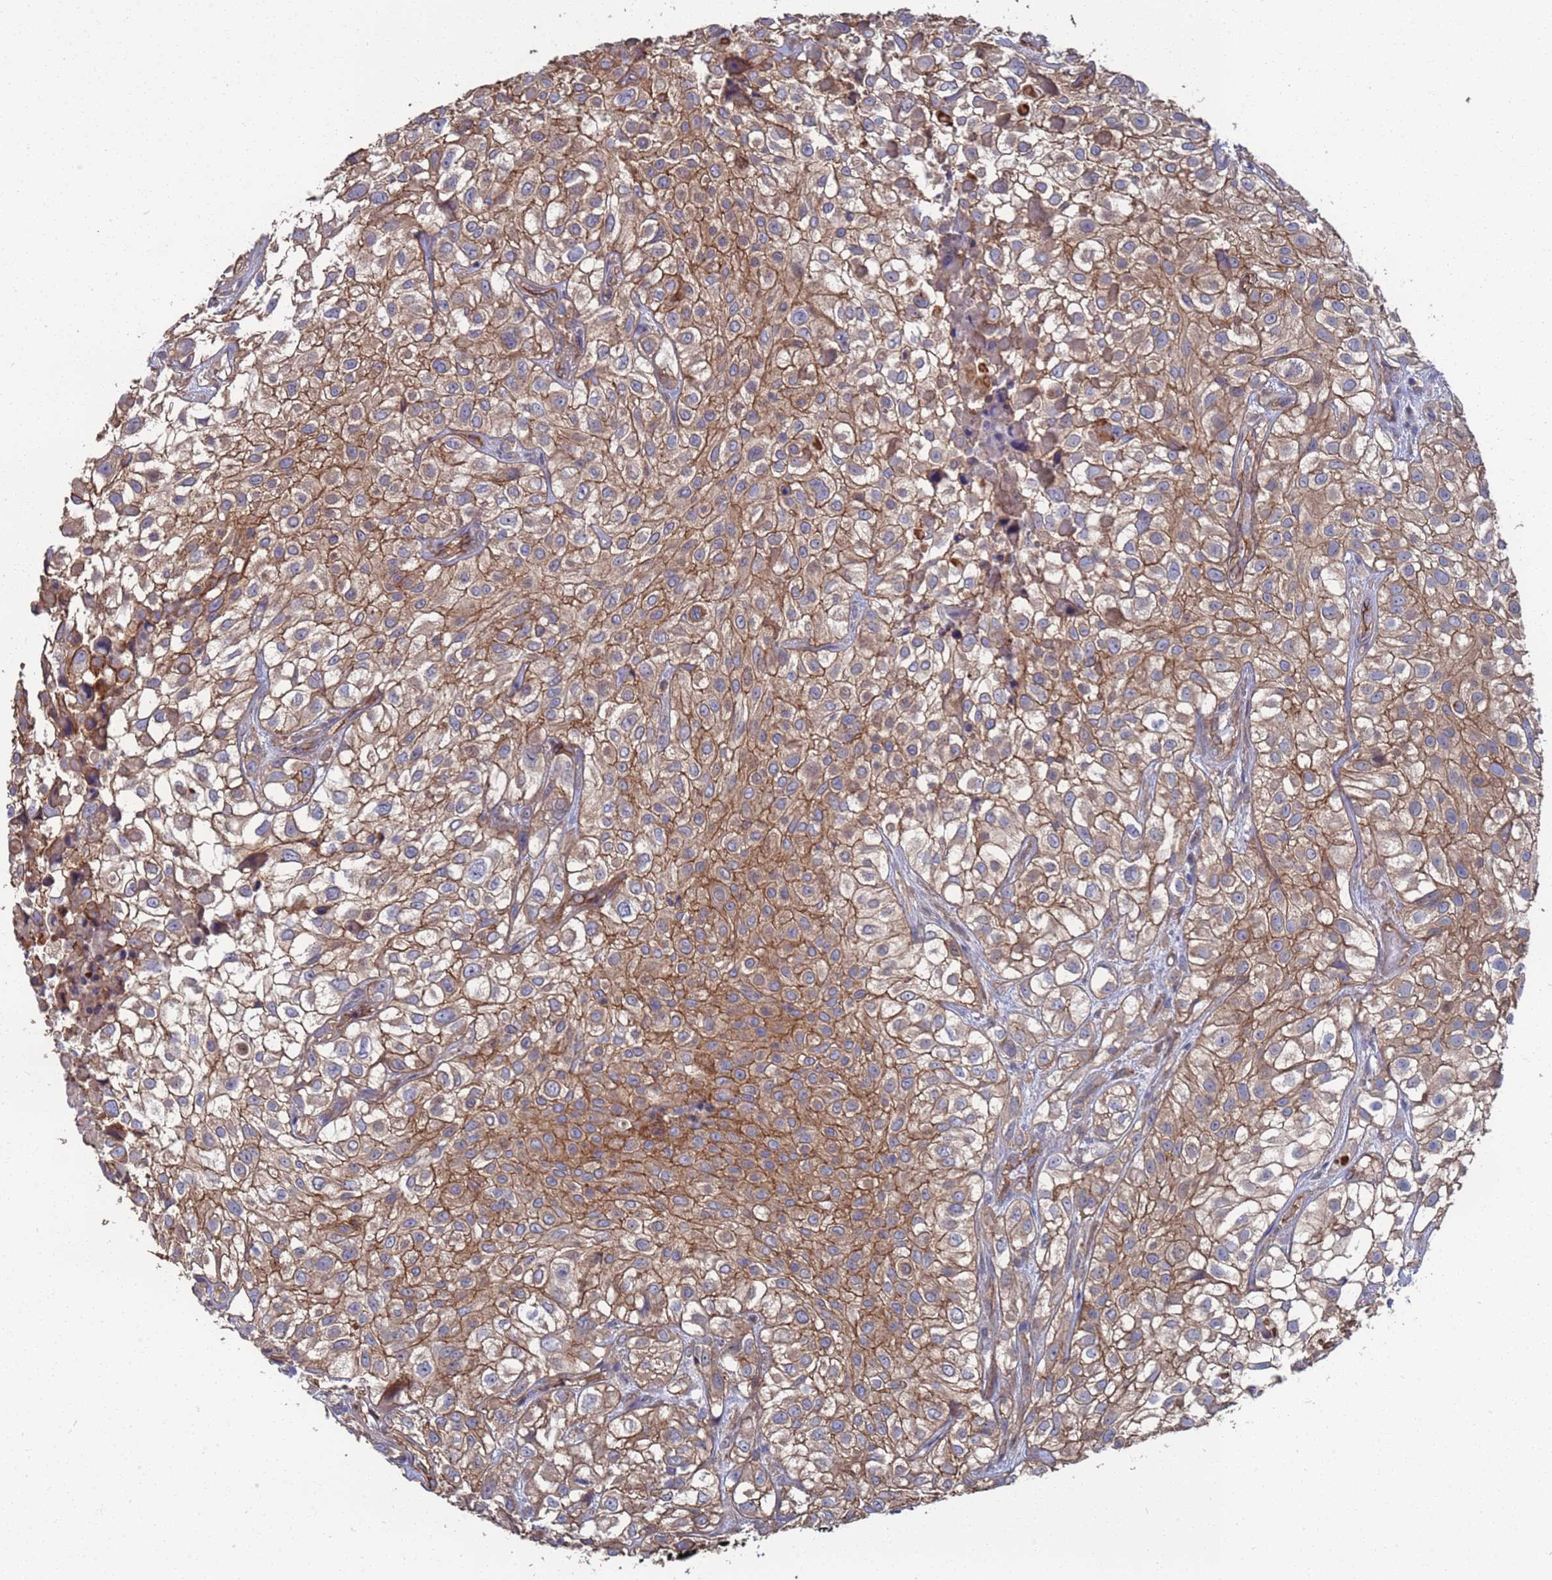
{"staining": {"intensity": "moderate", "quantity": ">75%", "location": "cytoplasmic/membranous"}, "tissue": "urothelial cancer", "cell_type": "Tumor cells", "image_type": "cancer", "snomed": [{"axis": "morphology", "description": "Urothelial carcinoma, High grade"}, {"axis": "topography", "description": "Urinary bladder"}], "caption": "Immunohistochemistry histopathology image of neoplastic tissue: high-grade urothelial carcinoma stained using immunohistochemistry (IHC) demonstrates medium levels of moderate protein expression localized specifically in the cytoplasmic/membranous of tumor cells, appearing as a cytoplasmic/membranous brown color.", "gene": "NDUFAF6", "patient": {"sex": "male", "age": 56}}